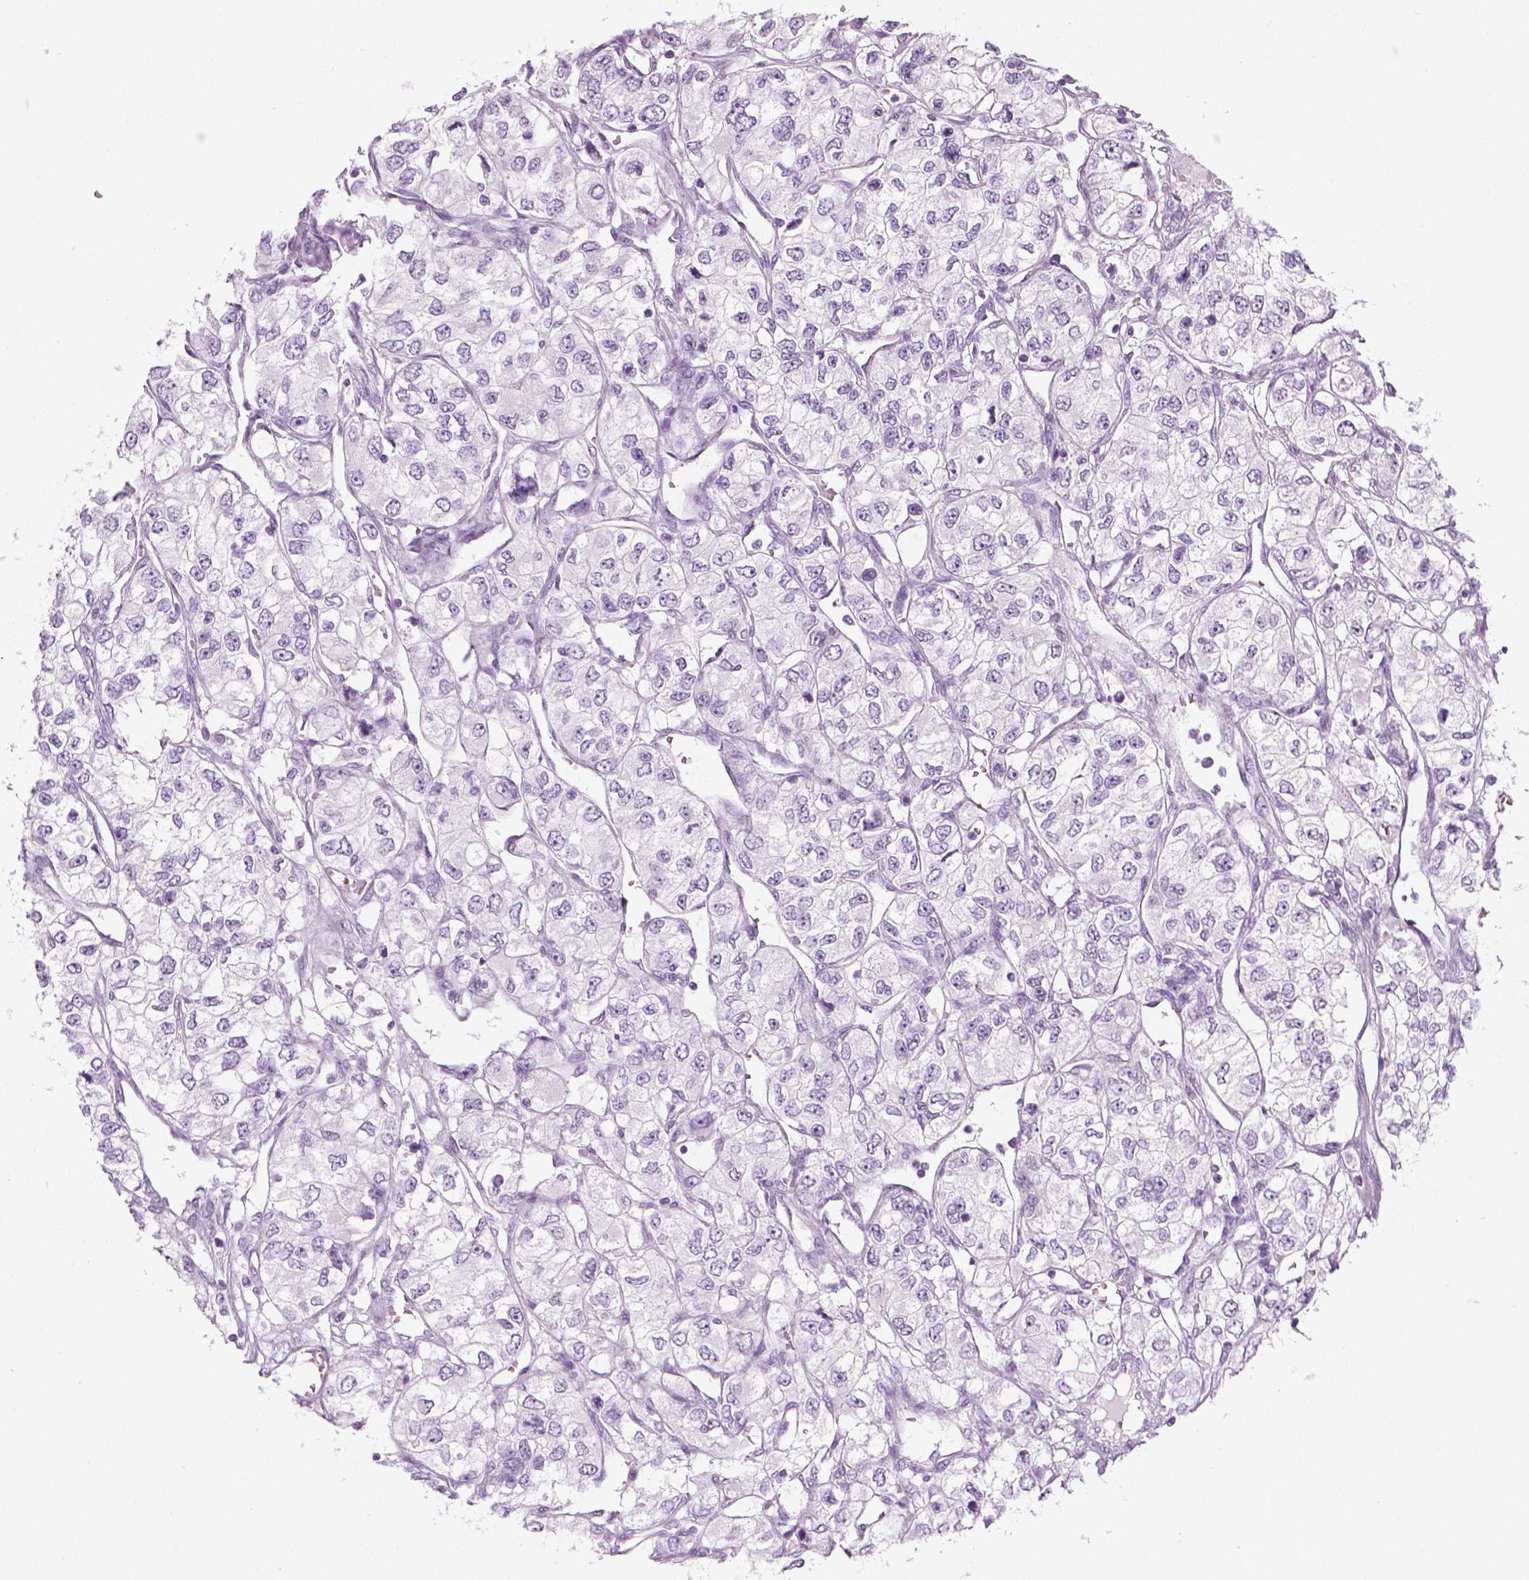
{"staining": {"intensity": "negative", "quantity": "none", "location": "none"}, "tissue": "renal cancer", "cell_type": "Tumor cells", "image_type": "cancer", "snomed": [{"axis": "morphology", "description": "Adenocarcinoma, NOS"}, {"axis": "topography", "description": "Kidney"}], "caption": "DAB immunohistochemical staining of renal cancer (adenocarcinoma) shows no significant expression in tumor cells.", "gene": "SCG3", "patient": {"sex": "female", "age": 59}}